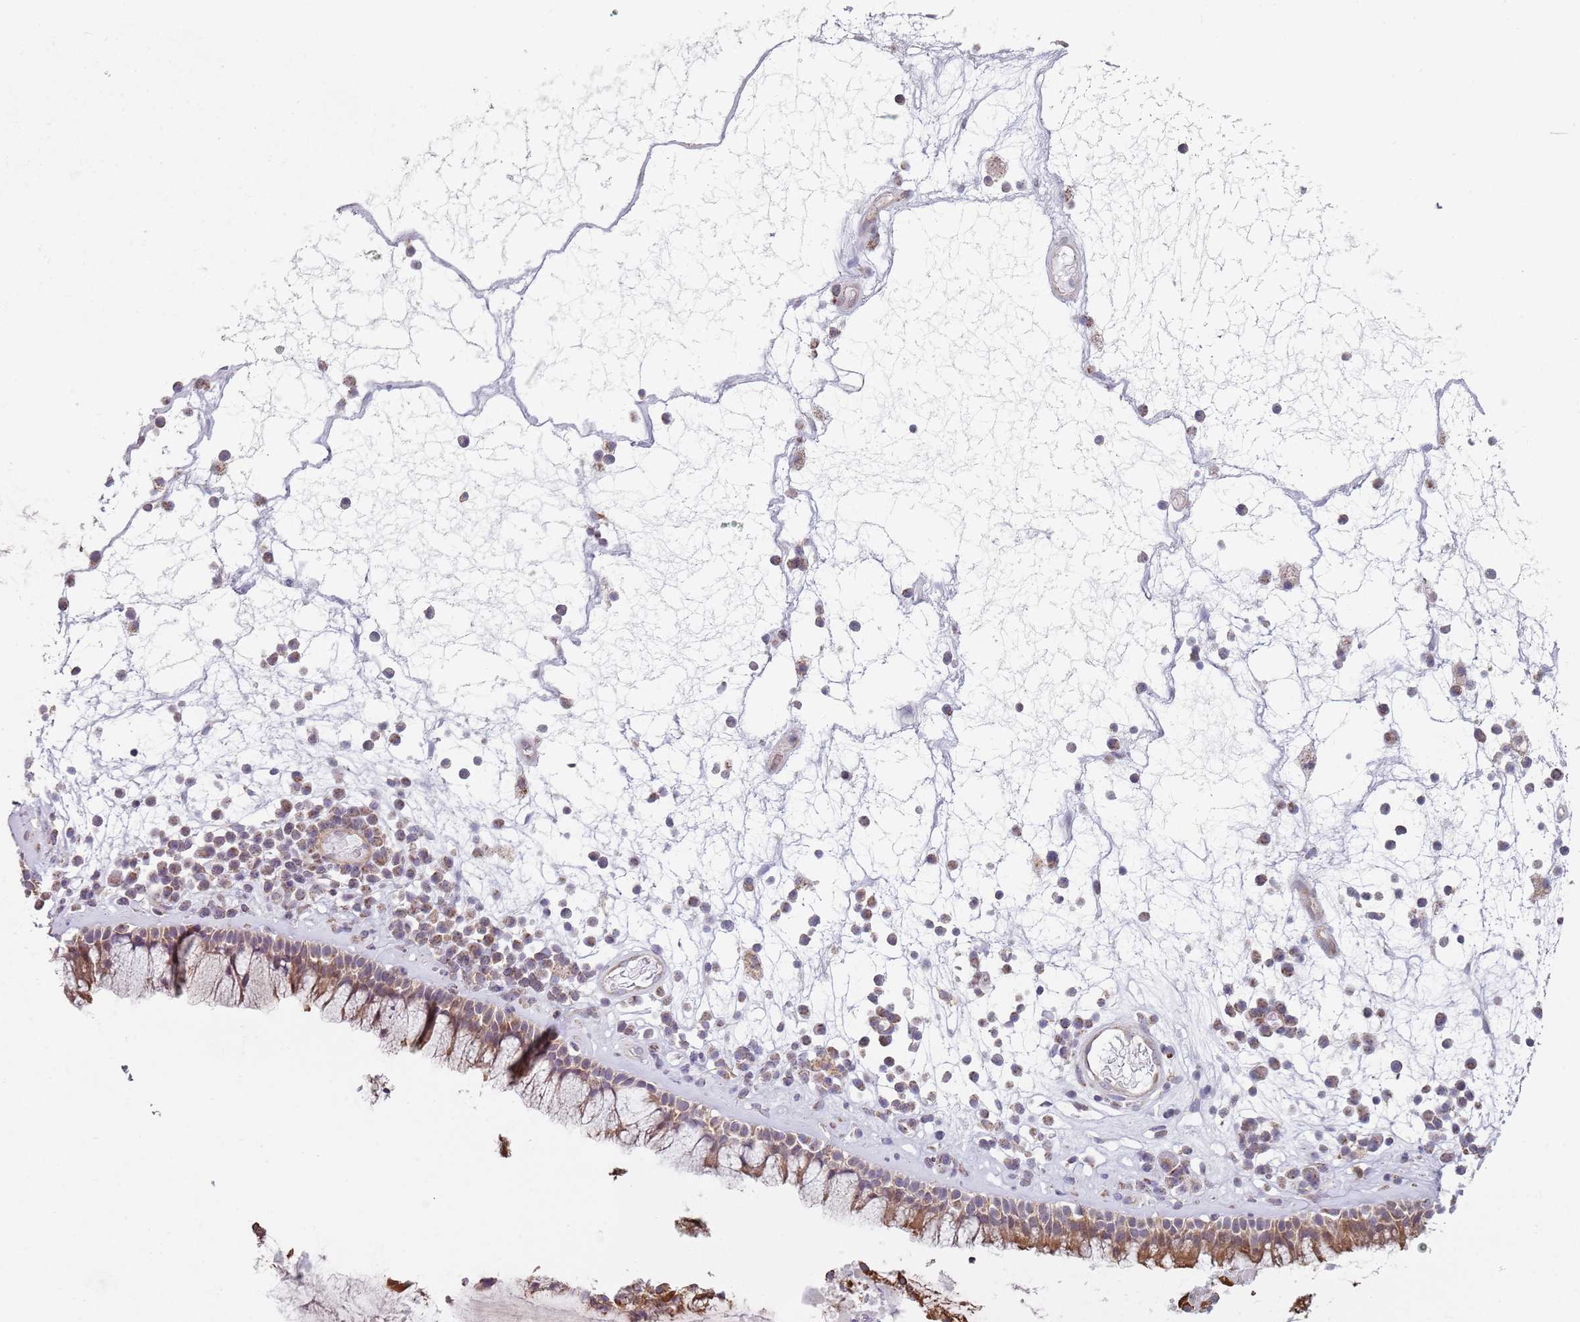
{"staining": {"intensity": "moderate", "quantity": "25%-75%", "location": "cytoplasmic/membranous"}, "tissue": "nasopharynx", "cell_type": "Respiratory epithelial cells", "image_type": "normal", "snomed": [{"axis": "morphology", "description": "Normal tissue, NOS"}, {"axis": "morphology", "description": "Inflammation, NOS"}, {"axis": "topography", "description": "Nasopharynx"}], "caption": "This histopathology image shows normal nasopharynx stained with immunohistochemistry to label a protein in brown. The cytoplasmic/membranous of respiratory epithelial cells show moderate positivity for the protein. Nuclei are counter-stained blue.", "gene": "GAS8", "patient": {"sex": "male", "age": 70}}